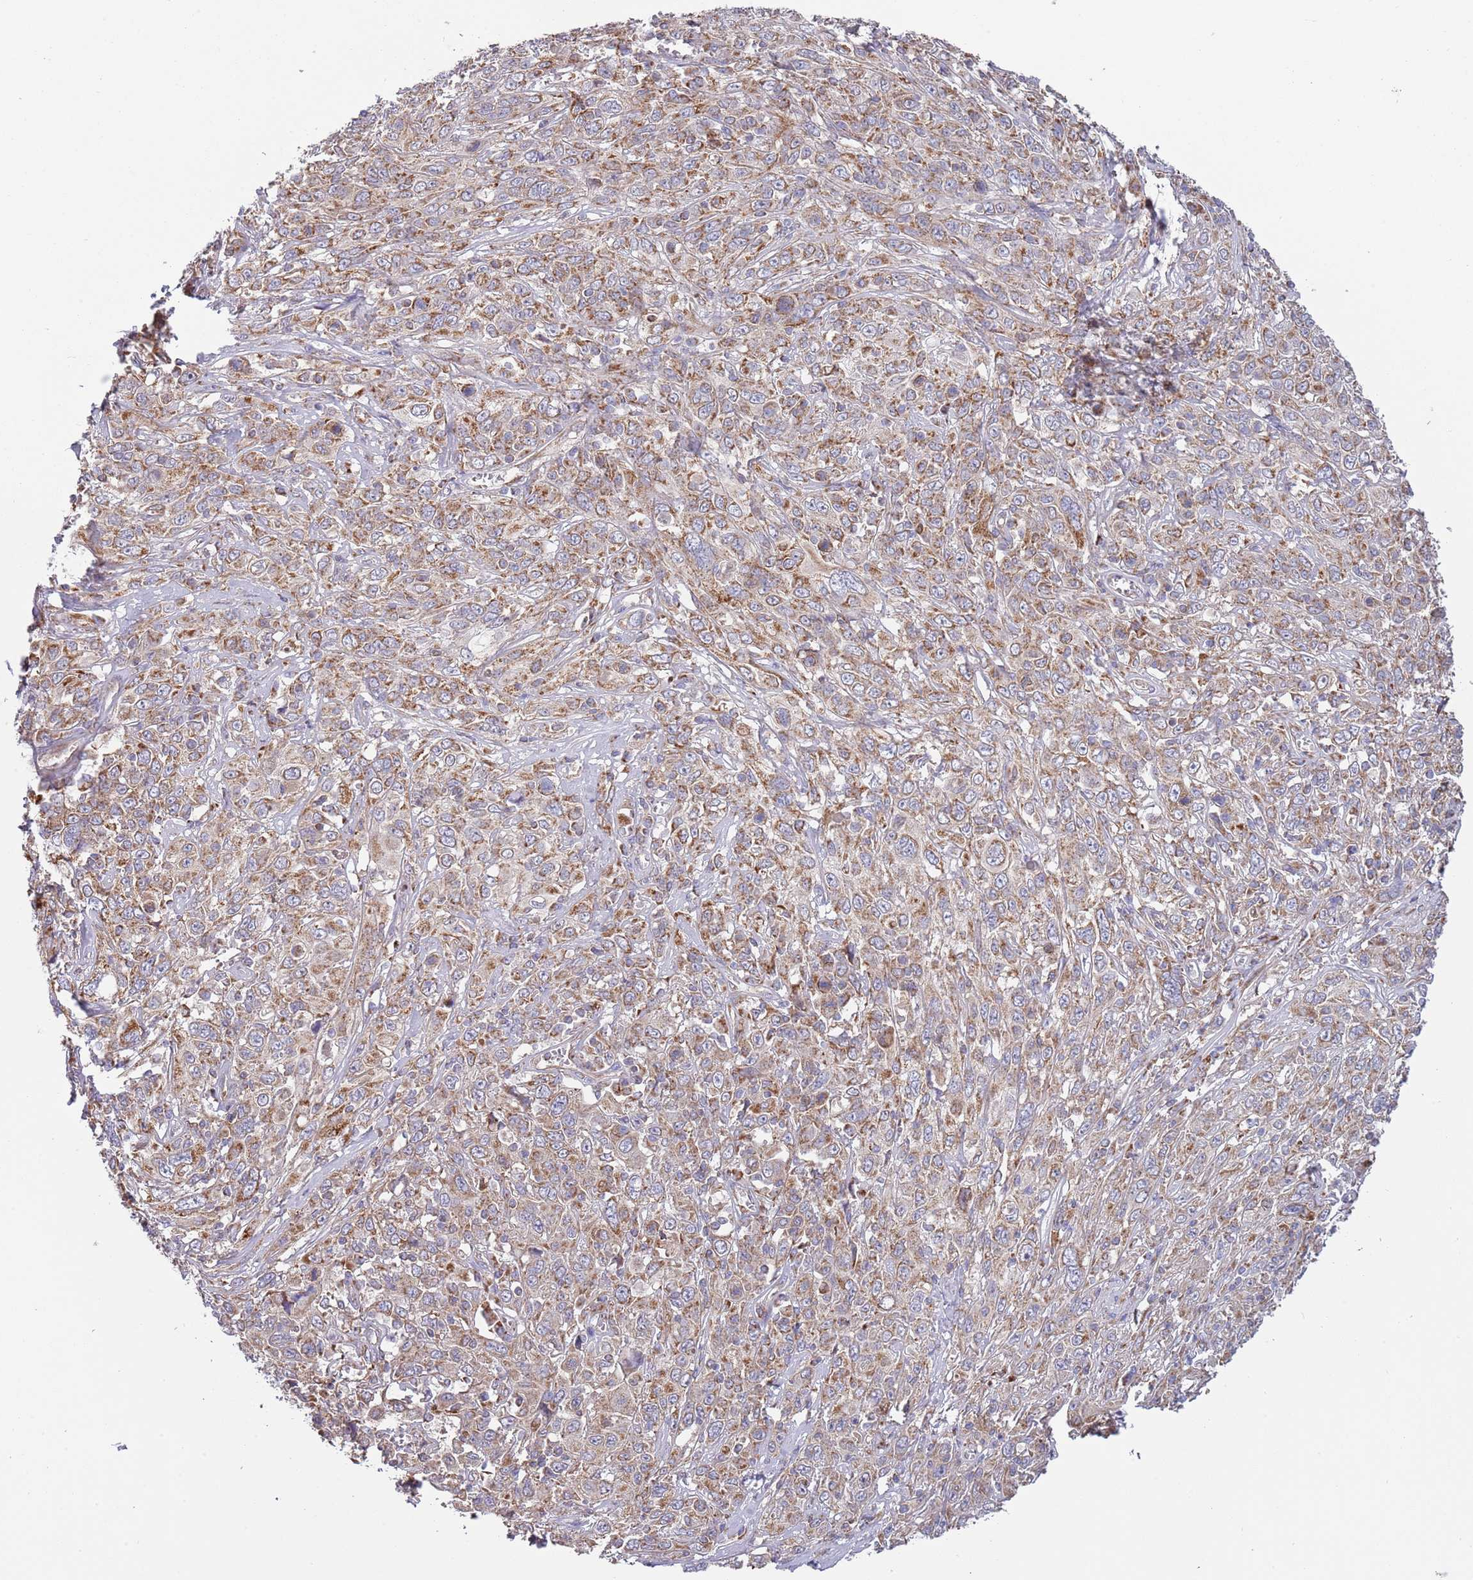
{"staining": {"intensity": "moderate", "quantity": "25%-75%", "location": "cytoplasmic/membranous"}, "tissue": "cervical cancer", "cell_type": "Tumor cells", "image_type": "cancer", "snomed": [{"axis": "morphology", "description": "Squamous cell carcinoma, NOS"}, {"axis": "topography", "description": "Cervix"}], "caption": "Immunohistochemical staining of human cervical squamous cell carcinoma displays medium levels of moderate cytoplasmic/membranous expression in approximately 25%-75% of tumor cells.", "gene": "IRS4", "patient": {"sex": "female", "age": 46}}